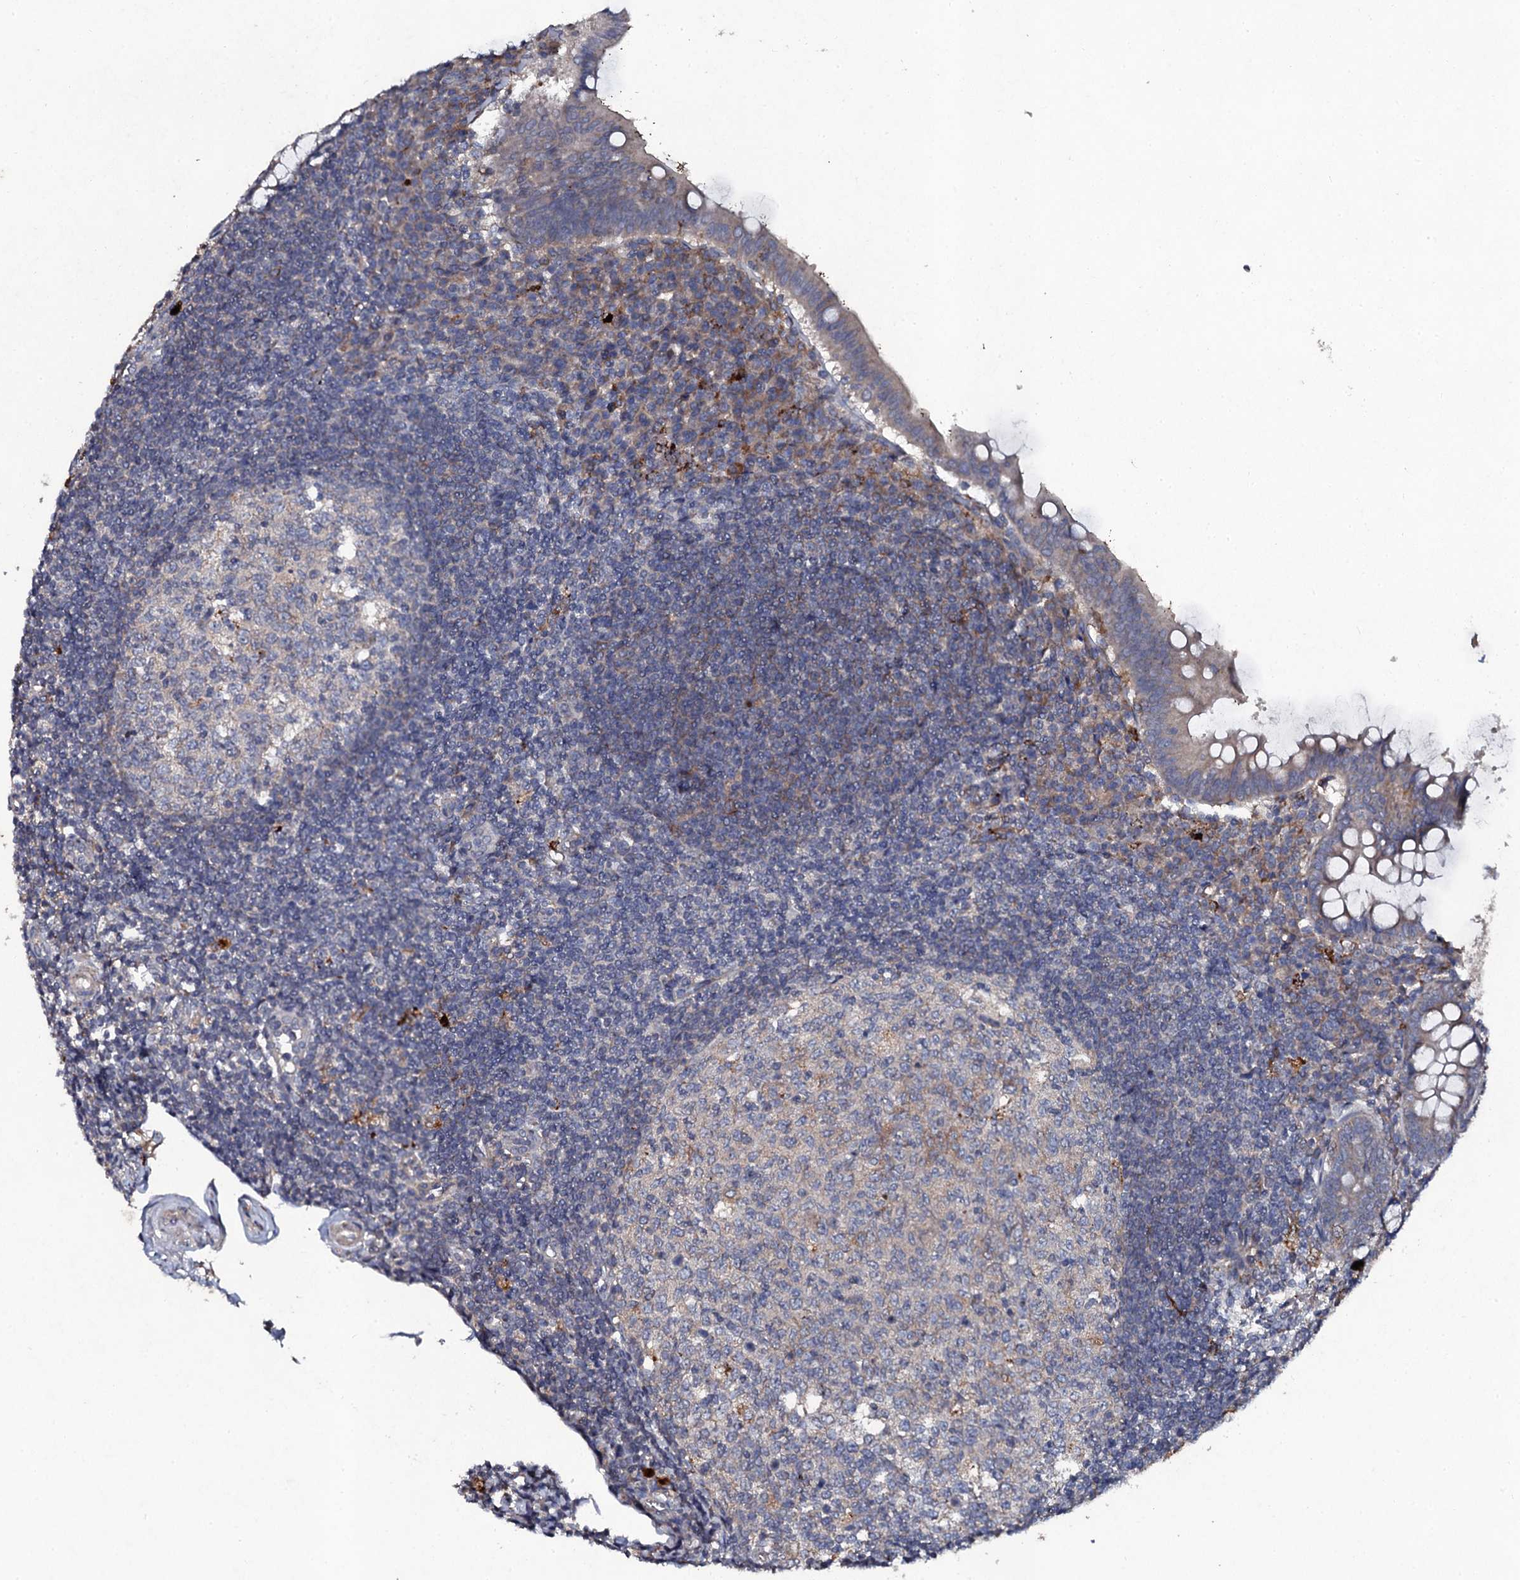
{"staining": {"intensity": "strong", "quantity": "<25%", "location": "cytoplasmic/membranous"}, "tissue": "appendix", "cell_type": "Glandular cells", "image_type": "normal", "snomed": [{"axis": "morphology", "description": "Normal tissue, NOS"}, {"axis": "topography", "description": "Appendix"}], "caption": "Protein positivity by immunohistochemistry demonstrates strong cytoplasmic/membranous expression in about <25% of glandular cells in benign appendix.", "gene": "LRRC28", "patient": {"sex": "female", "age": 33}}